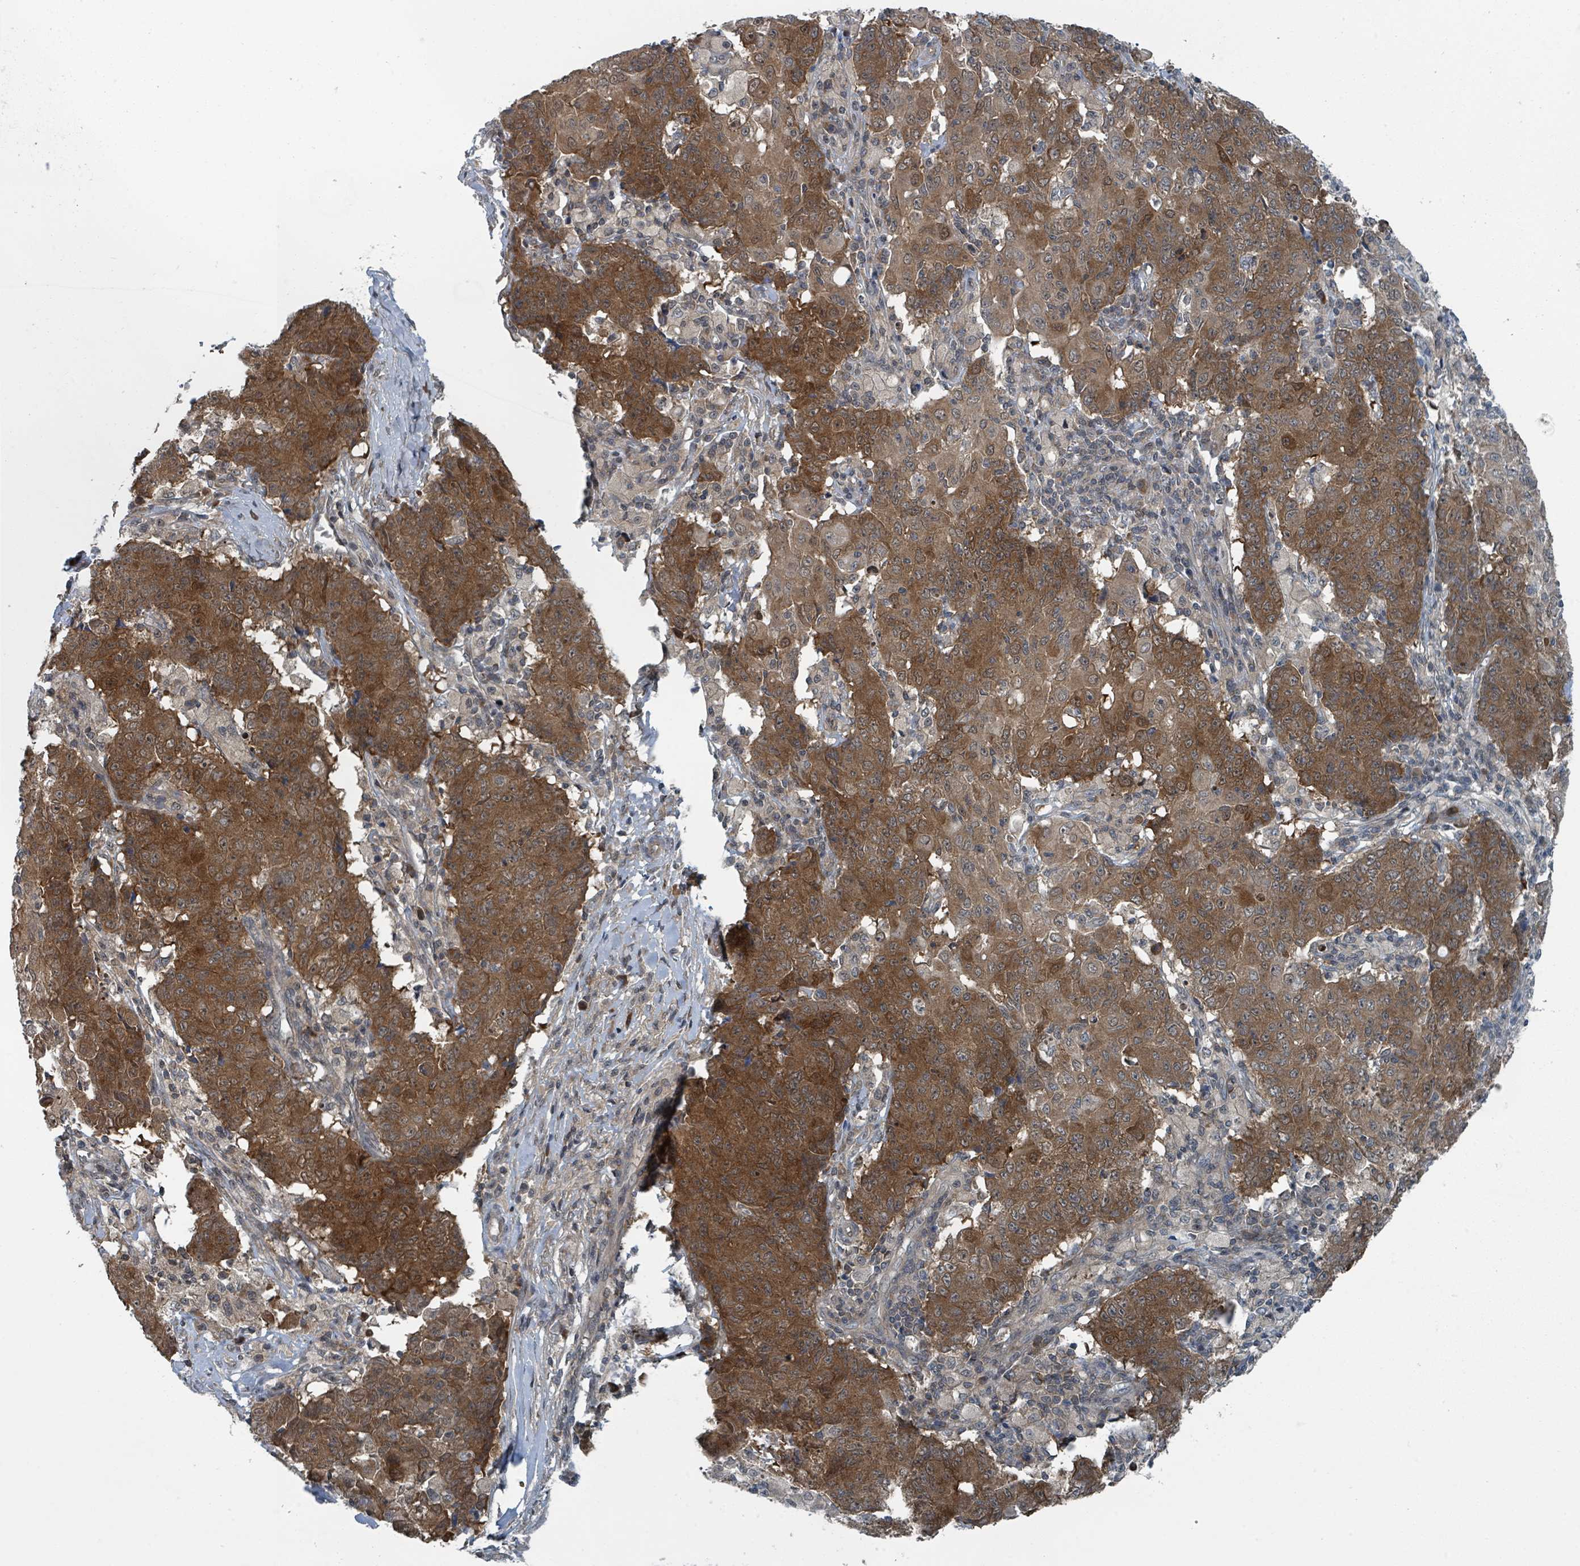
{"staining": {"intensity": "moderate", "quantity": ">75%", "location": "cytoplasmic/membranous,nuclear"}, "tissue": "ovarian cancer", "cell_type": "Tumor cells", "image_type": "cancer", "snomed": [{"axis": "morphology", "description": "Carcinoma, endometroid"}, {"axis": "topography", "description": "Ovary"}], "caption": "The image demonstrates a brown stain indicating the presence of a protein in the cytoplasmic/membranous and nuclear of tumor cells in ovarian endometroid carcinoma.", "gene": "GOLGA7", "patient": {"sex": "female", "age": 42}}